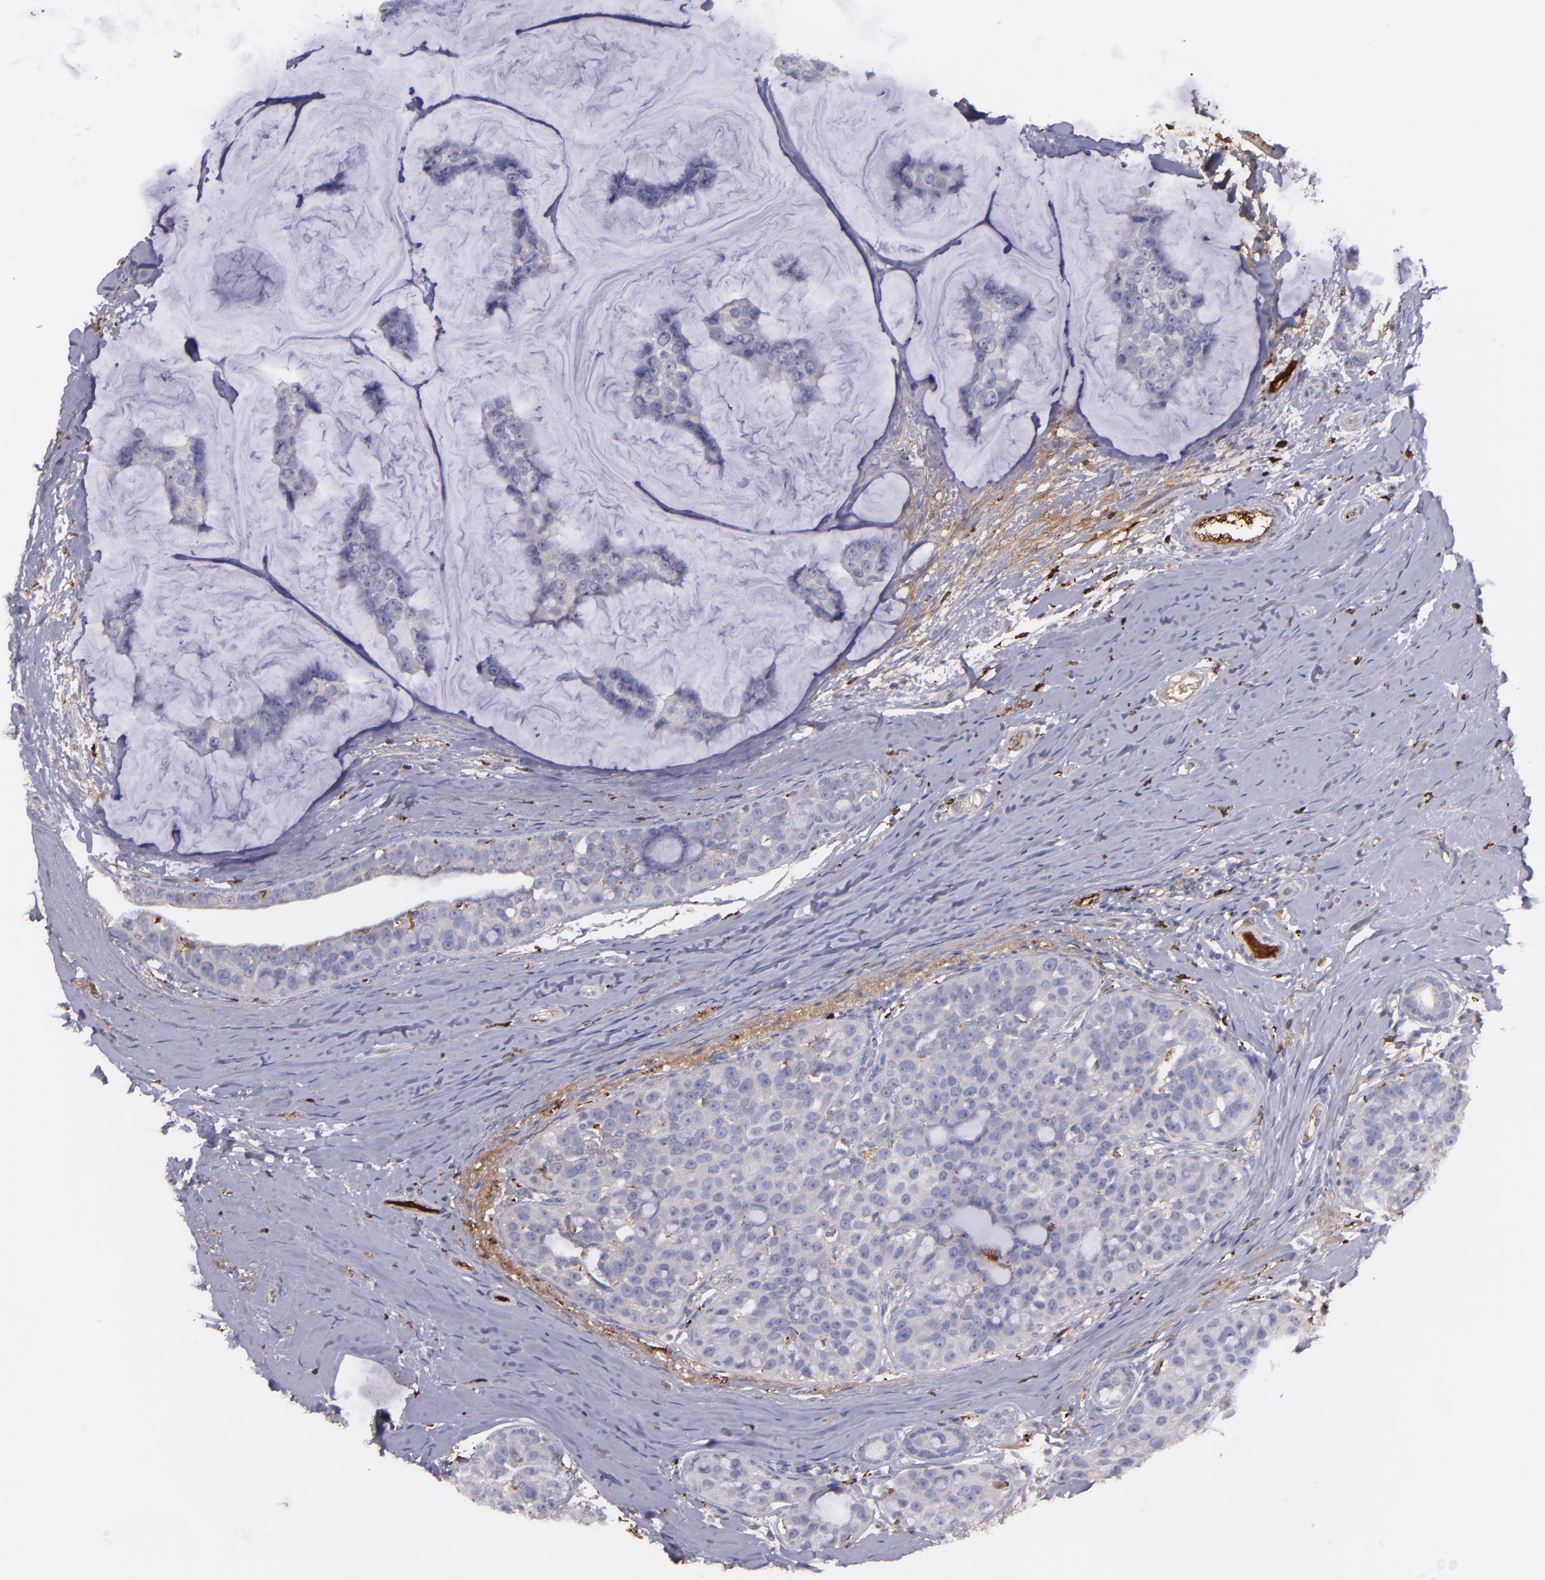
{"staining": {"intensity": "weak", "quantity": "25%-75%", "location": "cytoplasmic/membranous"}, "tissue": "breast cancer", "cell_type": "Tumor cells", "image_type": "cancer", "snomed": [{"axis": "morphology", "description": "Normal tissue, NOS"}, {"axis": "morphology", "description": "Duct carcinoma"}, {"axis": "topography", "description": "Breast"}], "caption": "A low amount of weak cytoplasmic/membranous staining is appreciated in approximately 25%-75% of tumor cells in infiltrating ductal carcinoma (breast) tissue. (DAB = brown stain, brightfield microscopy at high magnification).", "gene": "C1QA", "patient": {"sex": "female", "age": 50}}